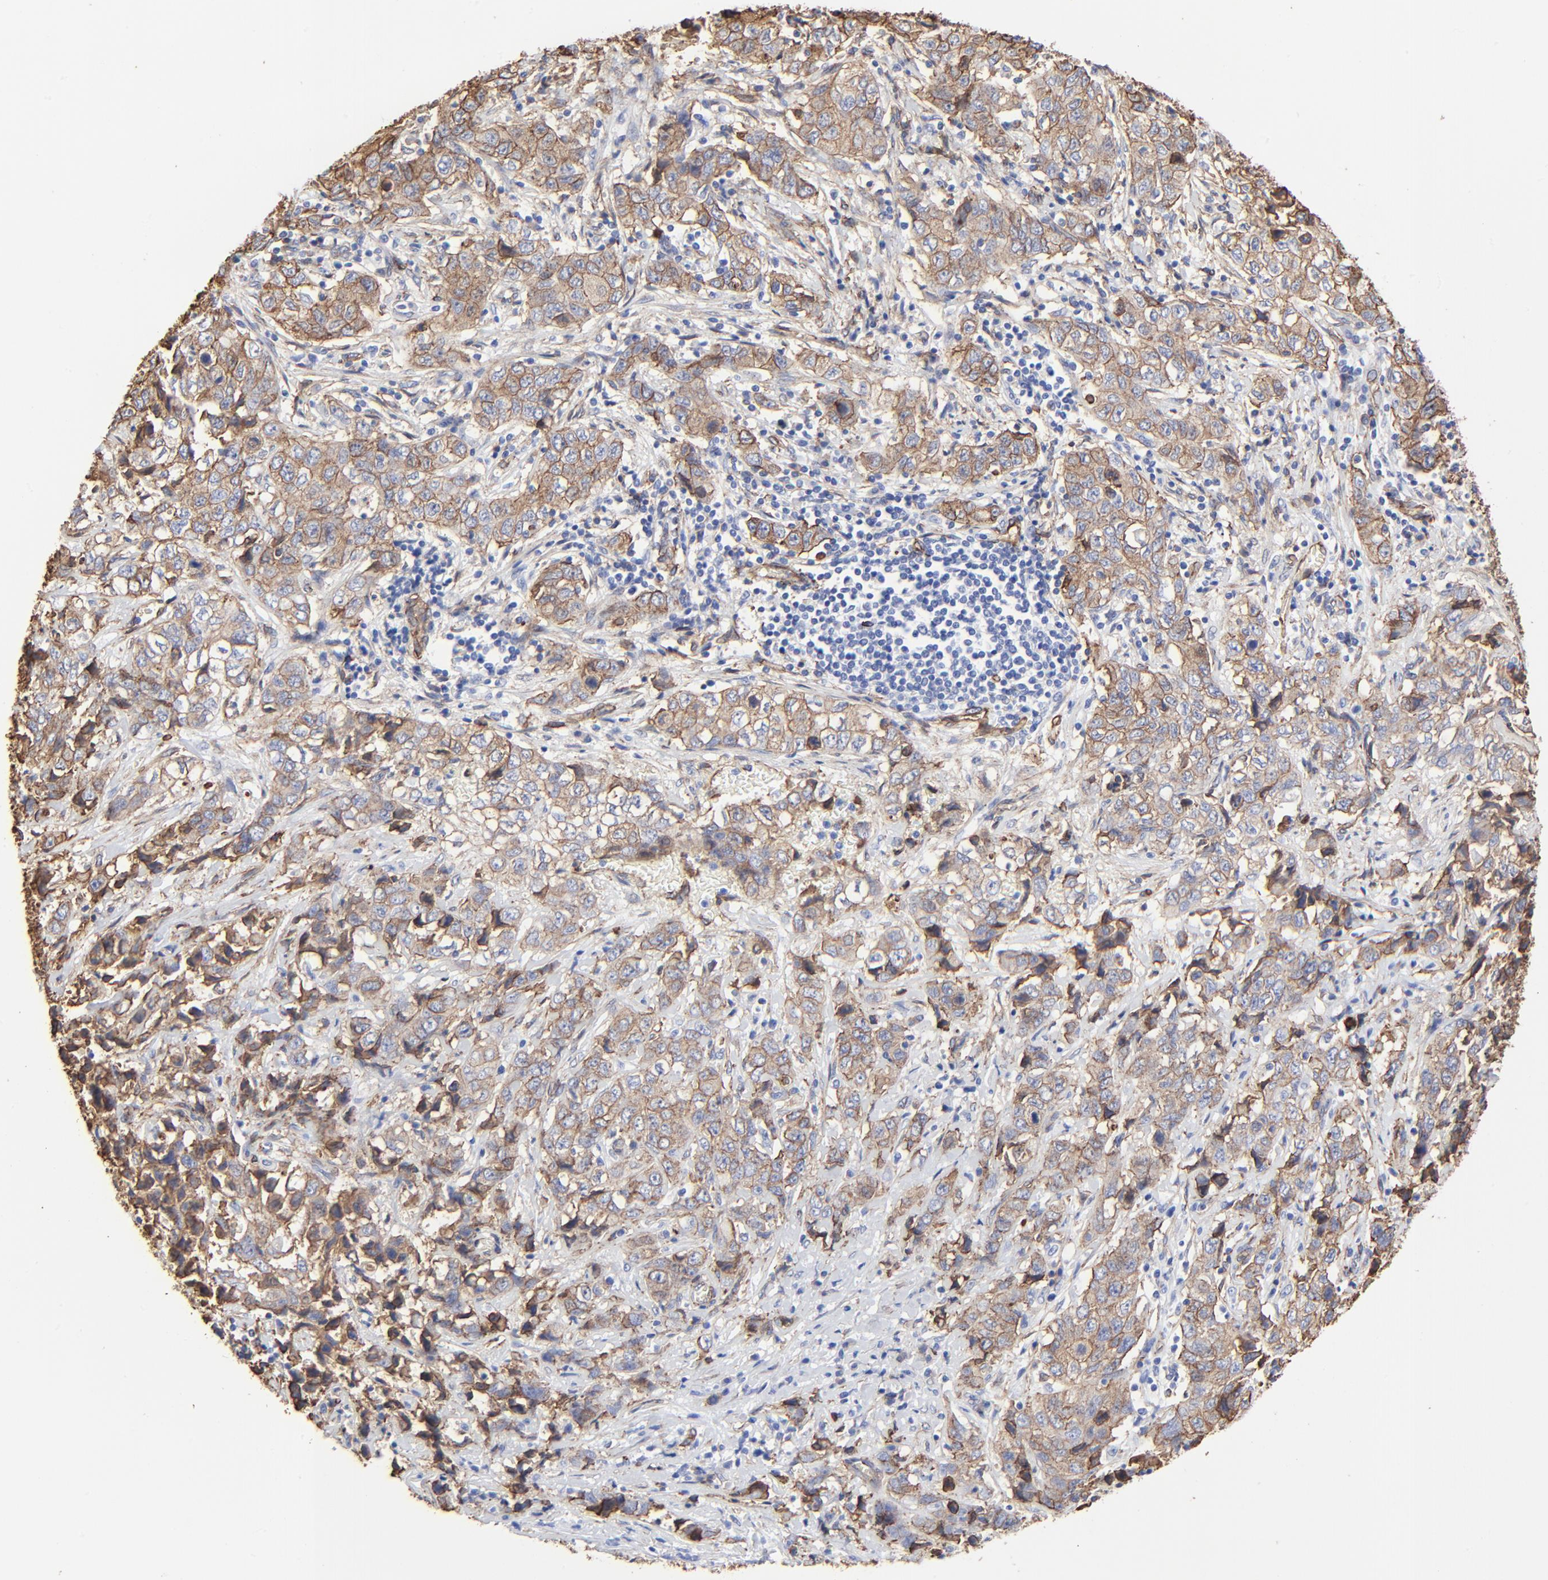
{"staining": {"intensity": "moderate", "quantity": ">75%", "location": "cytoplasmic/membranous"}, "tissue": "stomach cancer", "cell_type": "Tumor cells", "image_type": "cancer", "snomed": [{"axis": "morphology", "description": "Adenocarcinoma, NOS"}, {"axis": "topography", "description": "Stomach"}], "caption": "Immunohistochemical staining of stomach cancer exhibits moderate cytoplasmic/membranous protein positivity in approximately >75% of tumor cells.", "gene": "CAV1", "patient": {"sex": "male", "age": 48}}